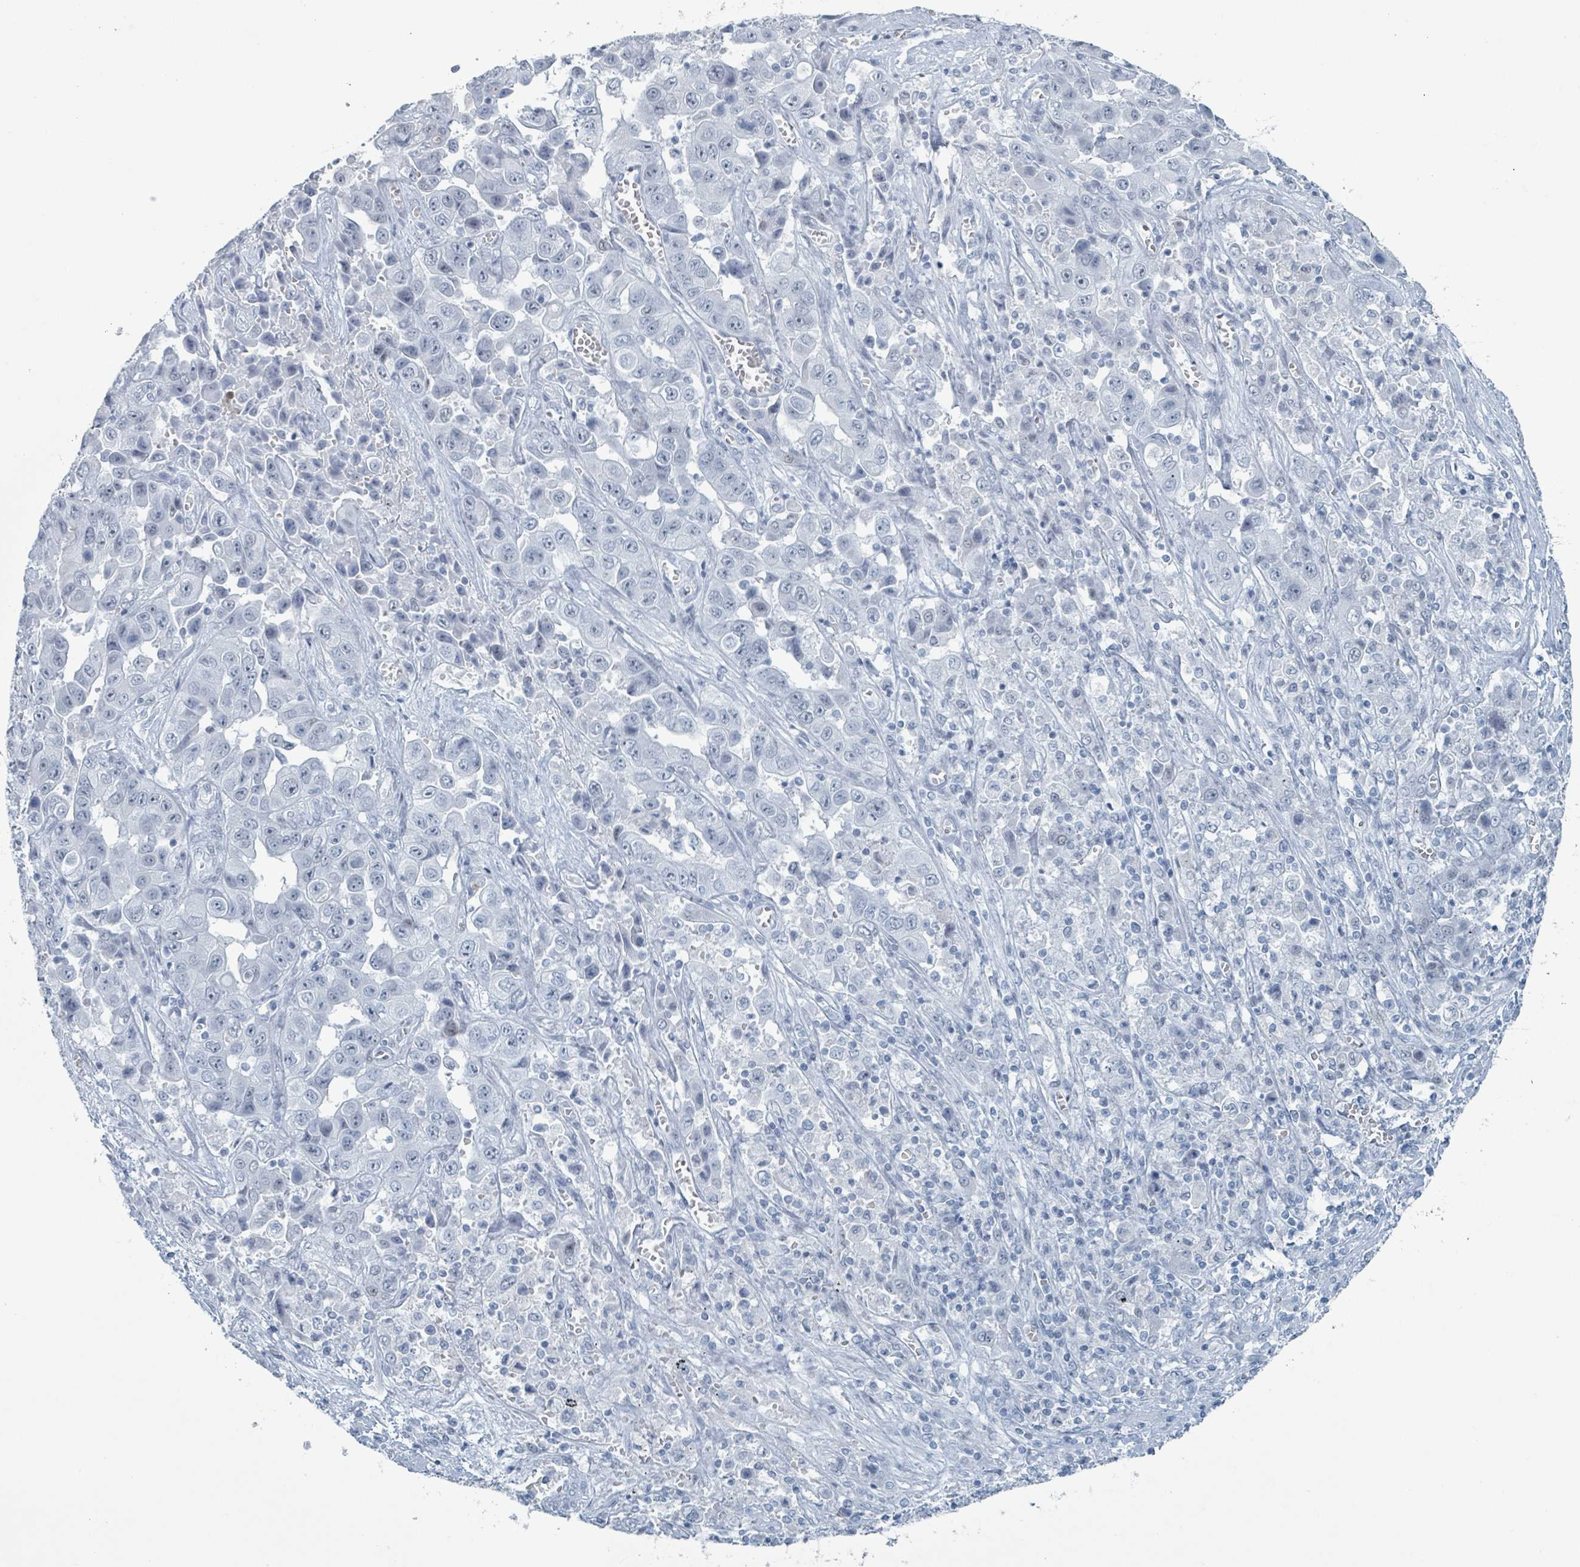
{"staining": {"intensity": "negative", "quantity": "none", "location": "none"}, "tissue": "liver cancer", "cell_type": "Tumor cells", "image_type": "cancer", "snomed": [{"axis": "morphology", "description": "Cholangiocarcinoma"}, {"axis": "topography", "description": "Liver"}], "caption": "Tumor cells are negative for brown protein staining in liver cancer.", "gene": "GPR15LG", "patient": {"sex": "female", "age": 52}}